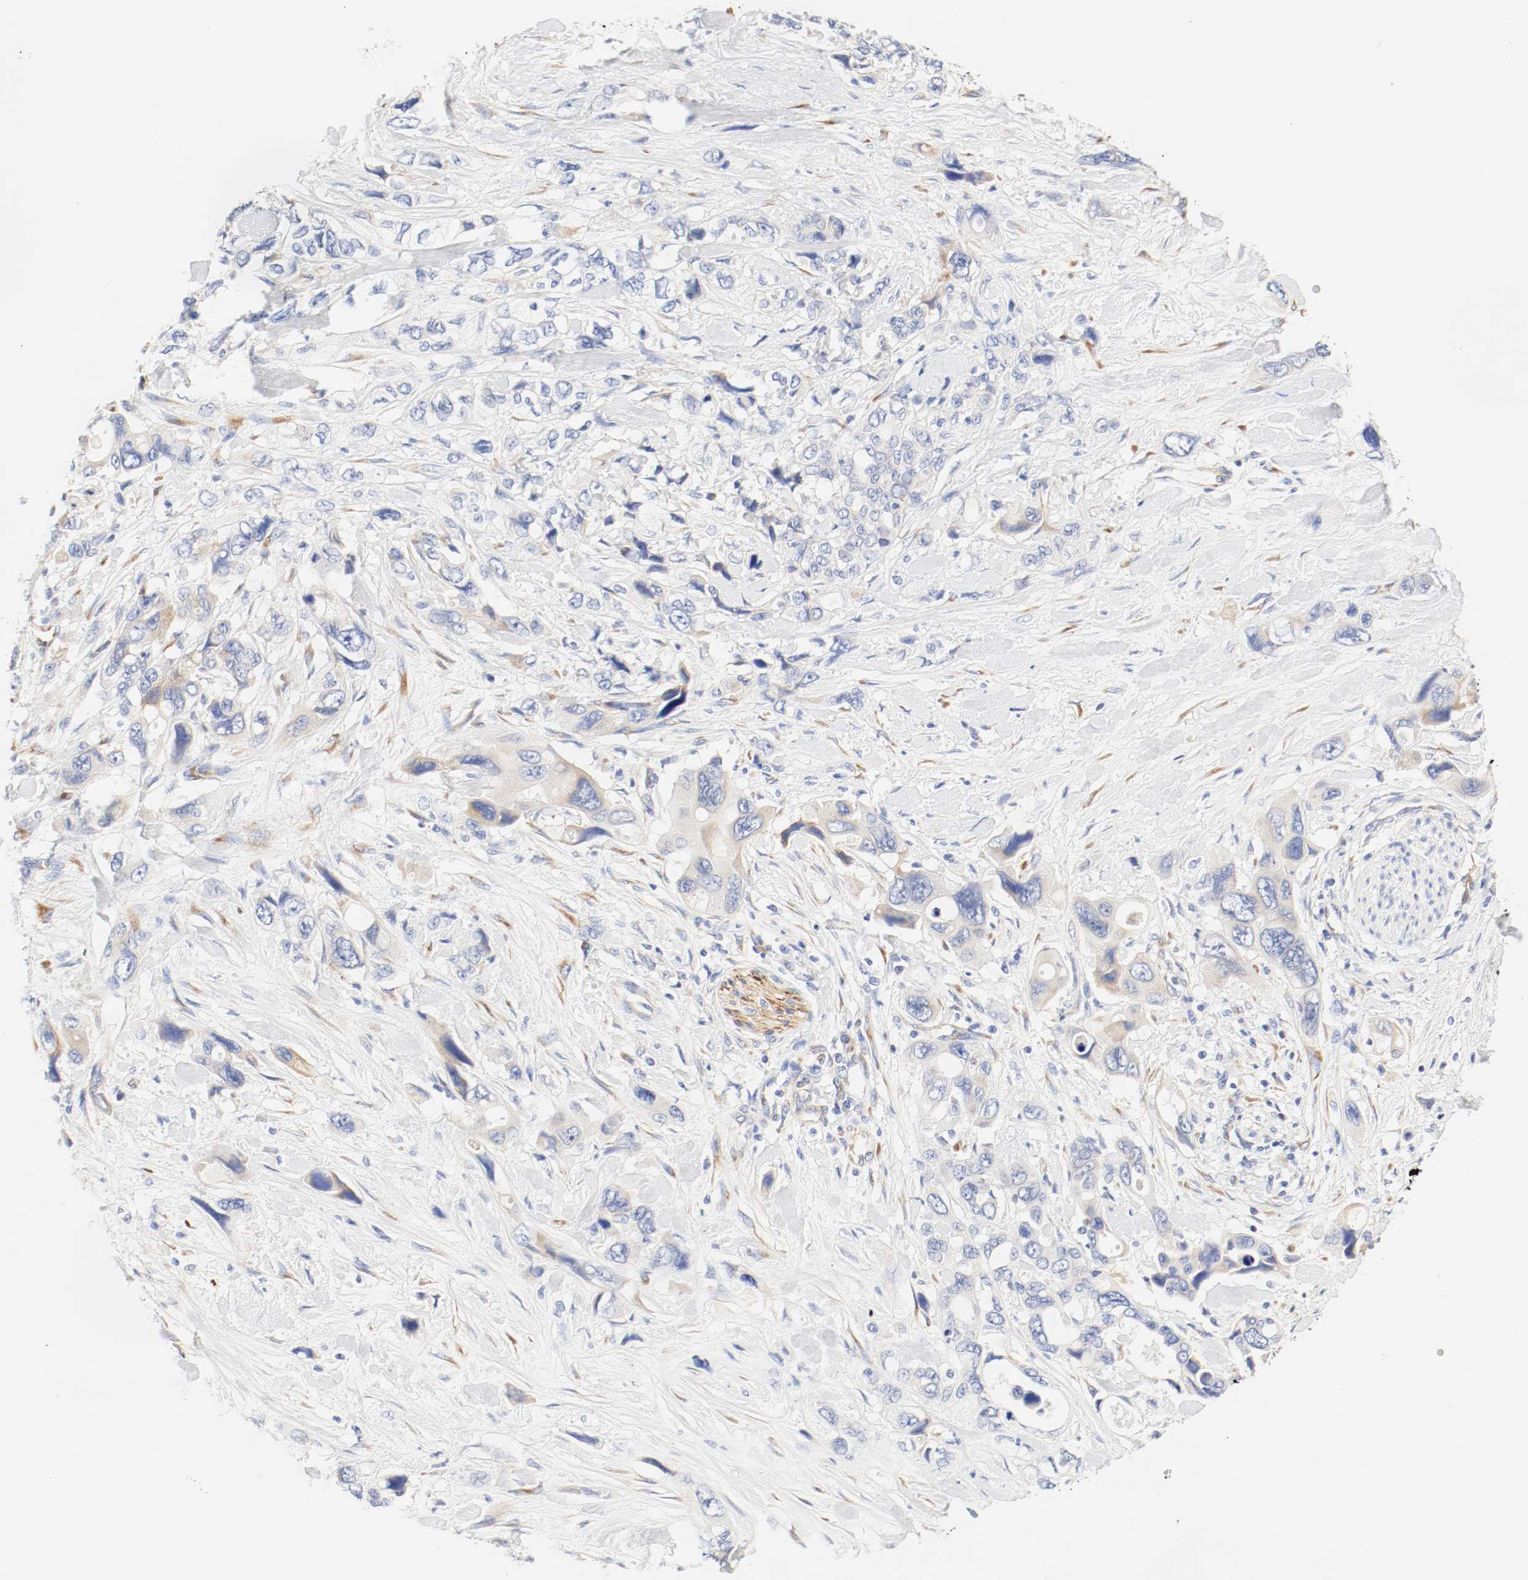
{"staining": {"intensity": "moderate", "quantity": "<25%", "location": "cytoplasmic/membranous"}, "tissue": "pancreatic cancer", "cell_type": "Tumor cells", "image_type": "cancer", "snomed": [{"axis": "morphology", "description": "Adenocarcinoma, NOS"}, {"axis": "topography", "description": "Pancreas"}], "caption": "A photomicrograph showing moderate cytoplasmic/membranous expression in approximately <25% of tumor cells in pancreatic adenocarcinoma, as visualized by brown immunohistochemical staining.", "gene": "GIT1", "patient": {"sex": "male", "age": 46}}